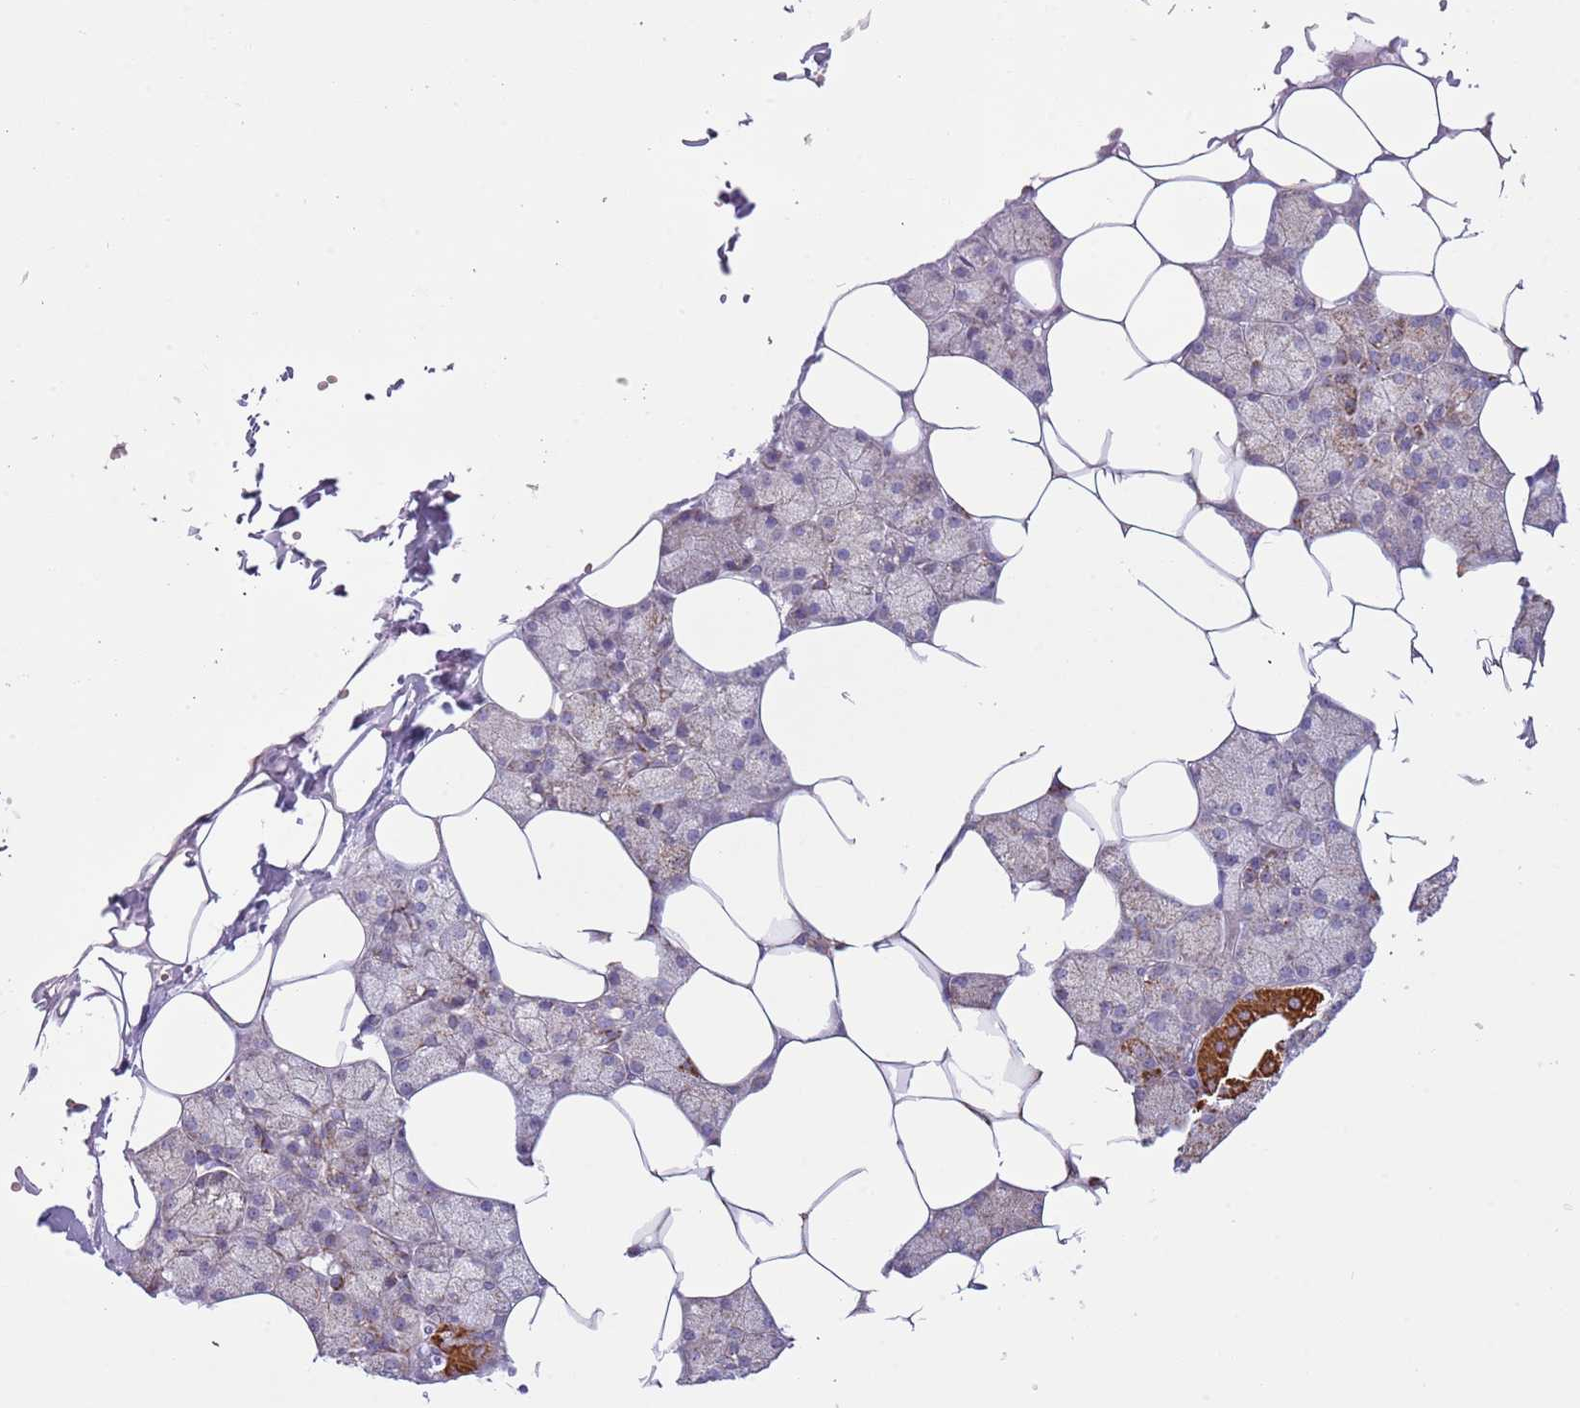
{"staining": {"intensity": "strong", "quantity": "<25%", "location": "cytoplasmic/membranous"}, "tissue": "salivary gland", "cell_type": "Glandular cells", "image_type": "normal", "snomed": [{"axis": "morphology", "description": "Normal tissue, NOS"}, {"axis": "topography", "description": "Salivary gland"}], "caption": "This is an image of IHC staining of benign salivary gland, which shows strong positivity in the cytoplasmic/membranous of glandular cells.", "gene": "LHX6", "patient": {"sex": "male", "age": 62}}